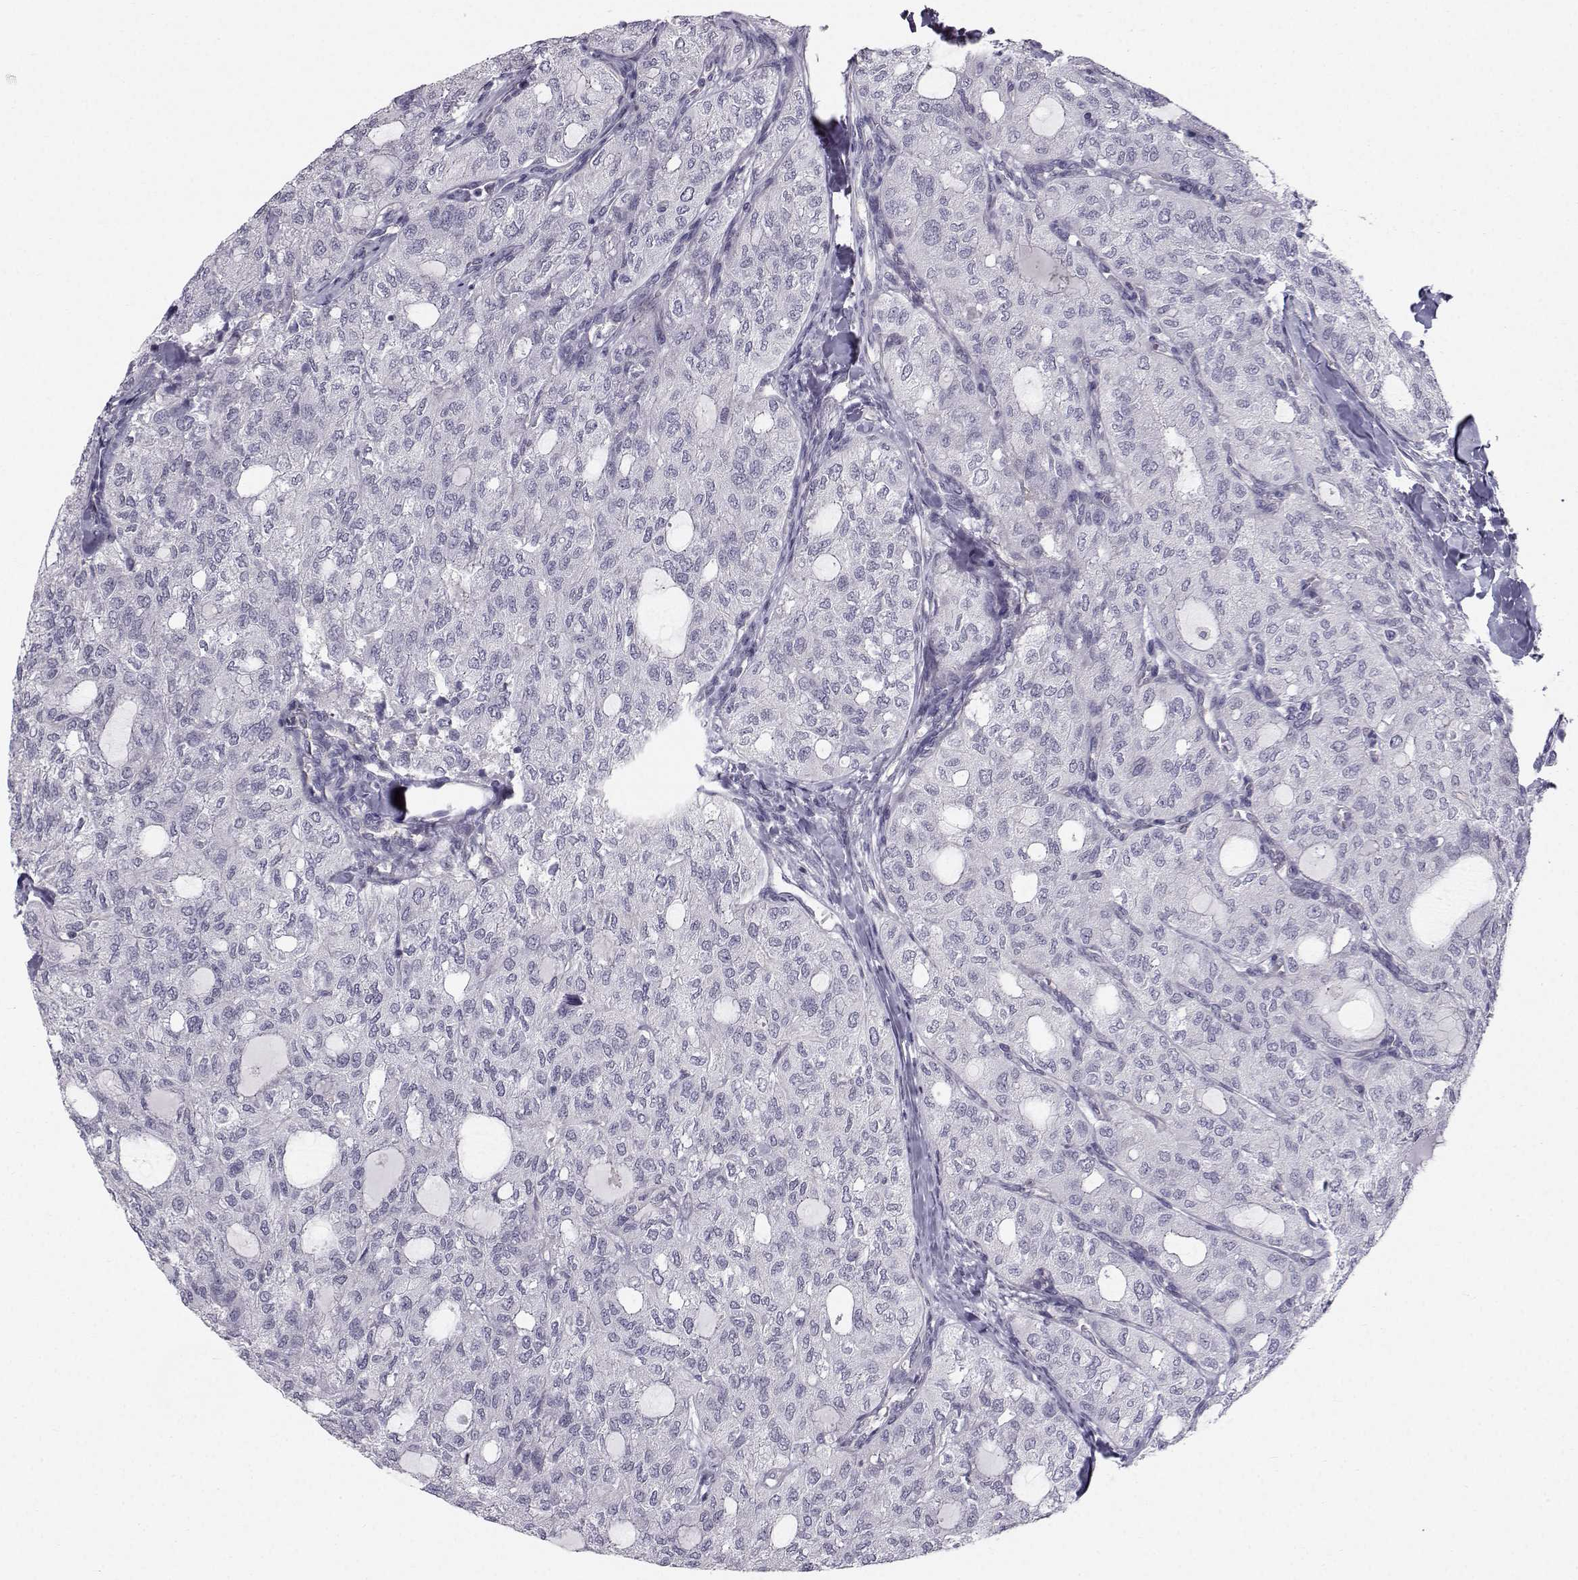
{"staining": {"intensity": "negative", "quantity": "none", "location": "none"}, "tissue": "thyroid cancer", "cell_type": "Tumor cells", "image_type": "cancer", "snomed": [{"axis": "morphology", "description": "Follicular adenoma carcinoma, NOS"}, {"axis": "topography", "description": "Thyroid gland"}], "caption": "A high-resolution image shows IHC staining of follicular adenoma carcinoma (thyroid), which displays no significant positivity in tumor cells.", "gene": "SPDYE4", "patient": {"sex": "male", "age": 75}}